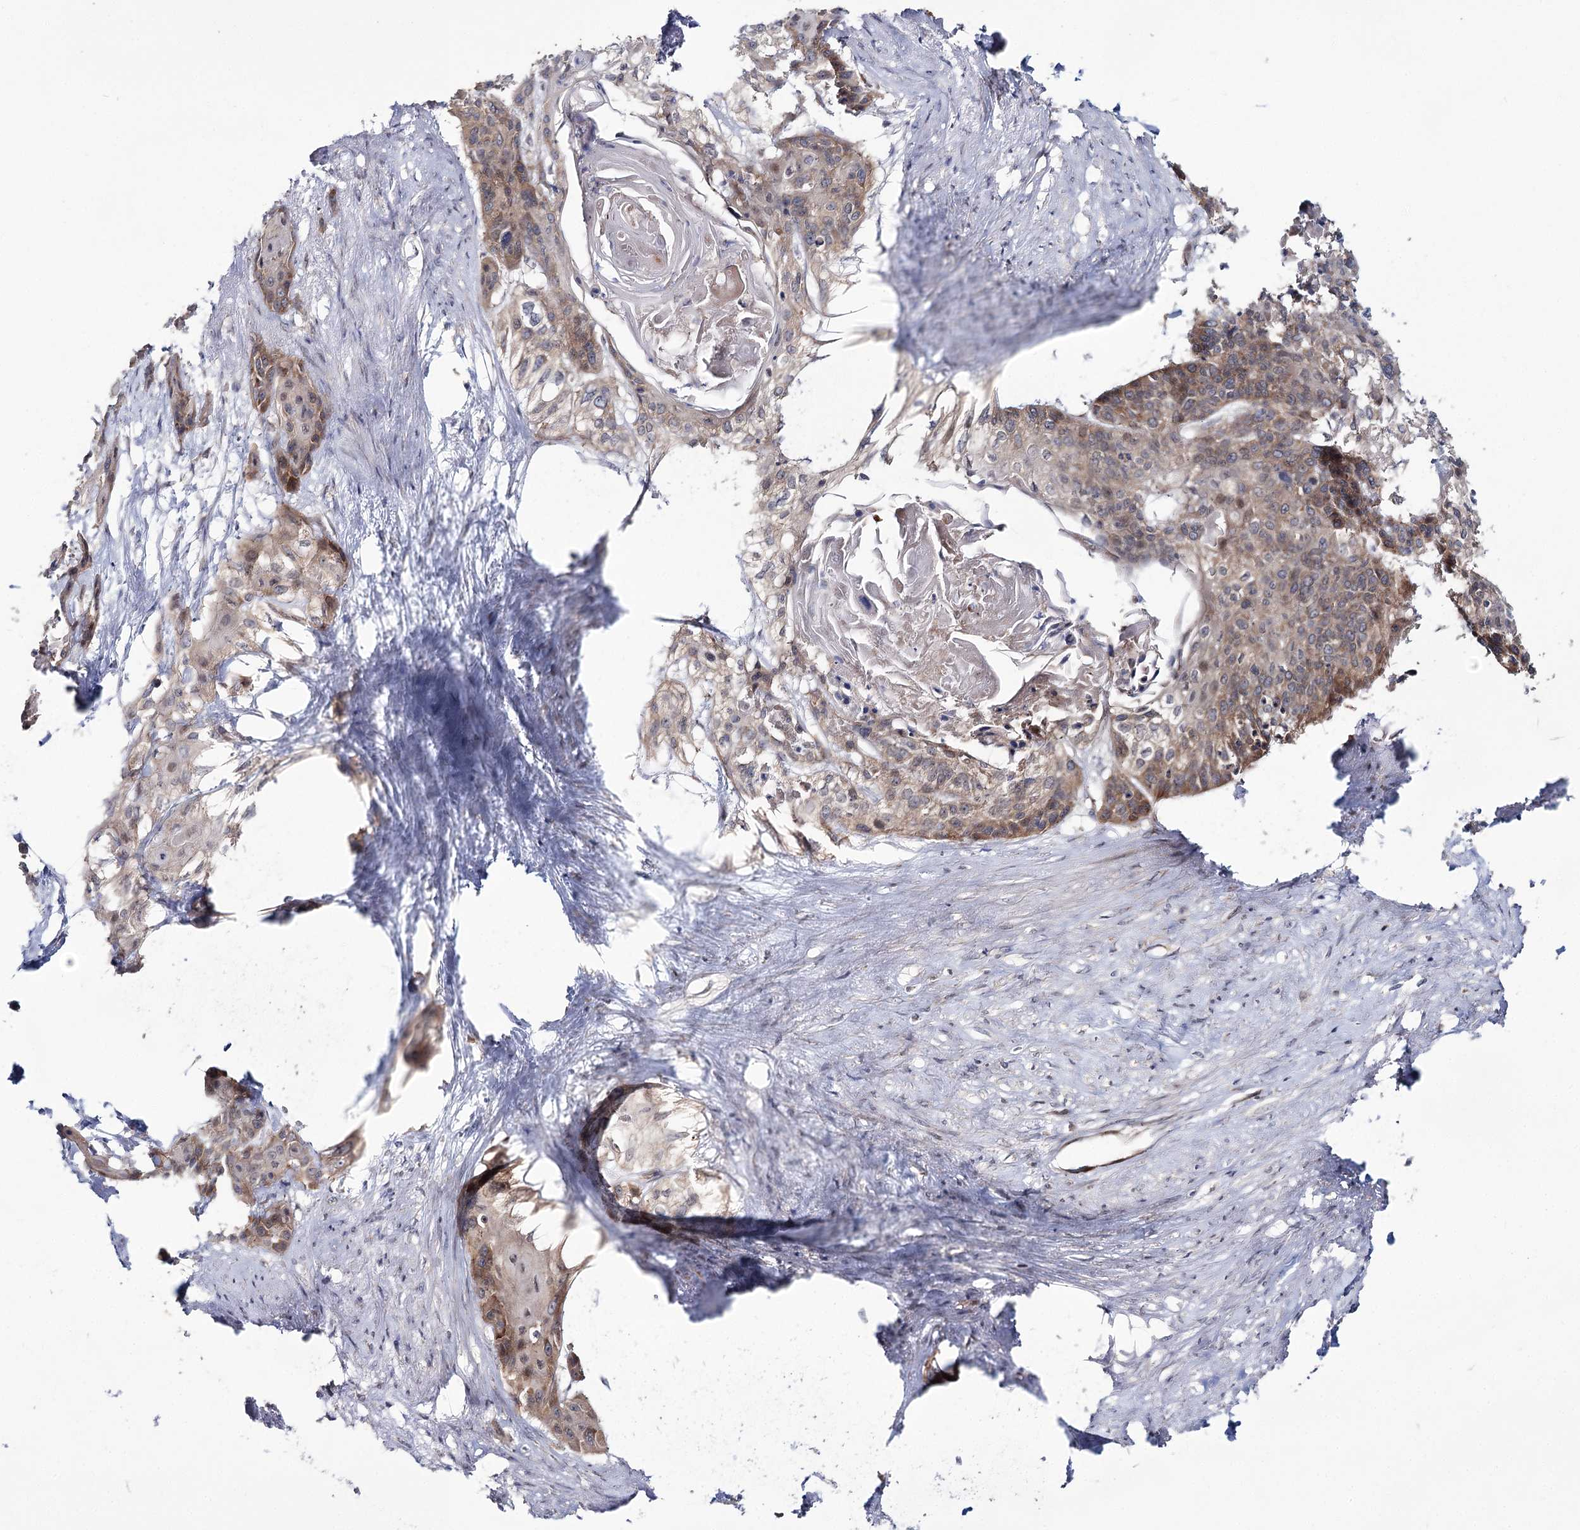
{"staining": {"intensity": "moderate", "quantity": "<25%", "location": "cytoplasmic/membranous"}, "tissue": "cervical cancer", "cell_type": "Tumor cells", "image_type": "cancer", "snomed": [{"axis": "morphology", "description": "Squamous cell carcinoma, NOS"}, {"axis": "topography", "description": "Cervix"}], "caption": "IHC (DAB) staining of human cervical cancer reveals moderate cytoplasmic/membranous protein staining in about <25% of tumor cells. (DAB (3,3'-diaminobenzidine) IHC, brown staining for protein, blue staining for nuclei).", "gene": "VWA2", "patient": {"sex": "female", "age": 57}}